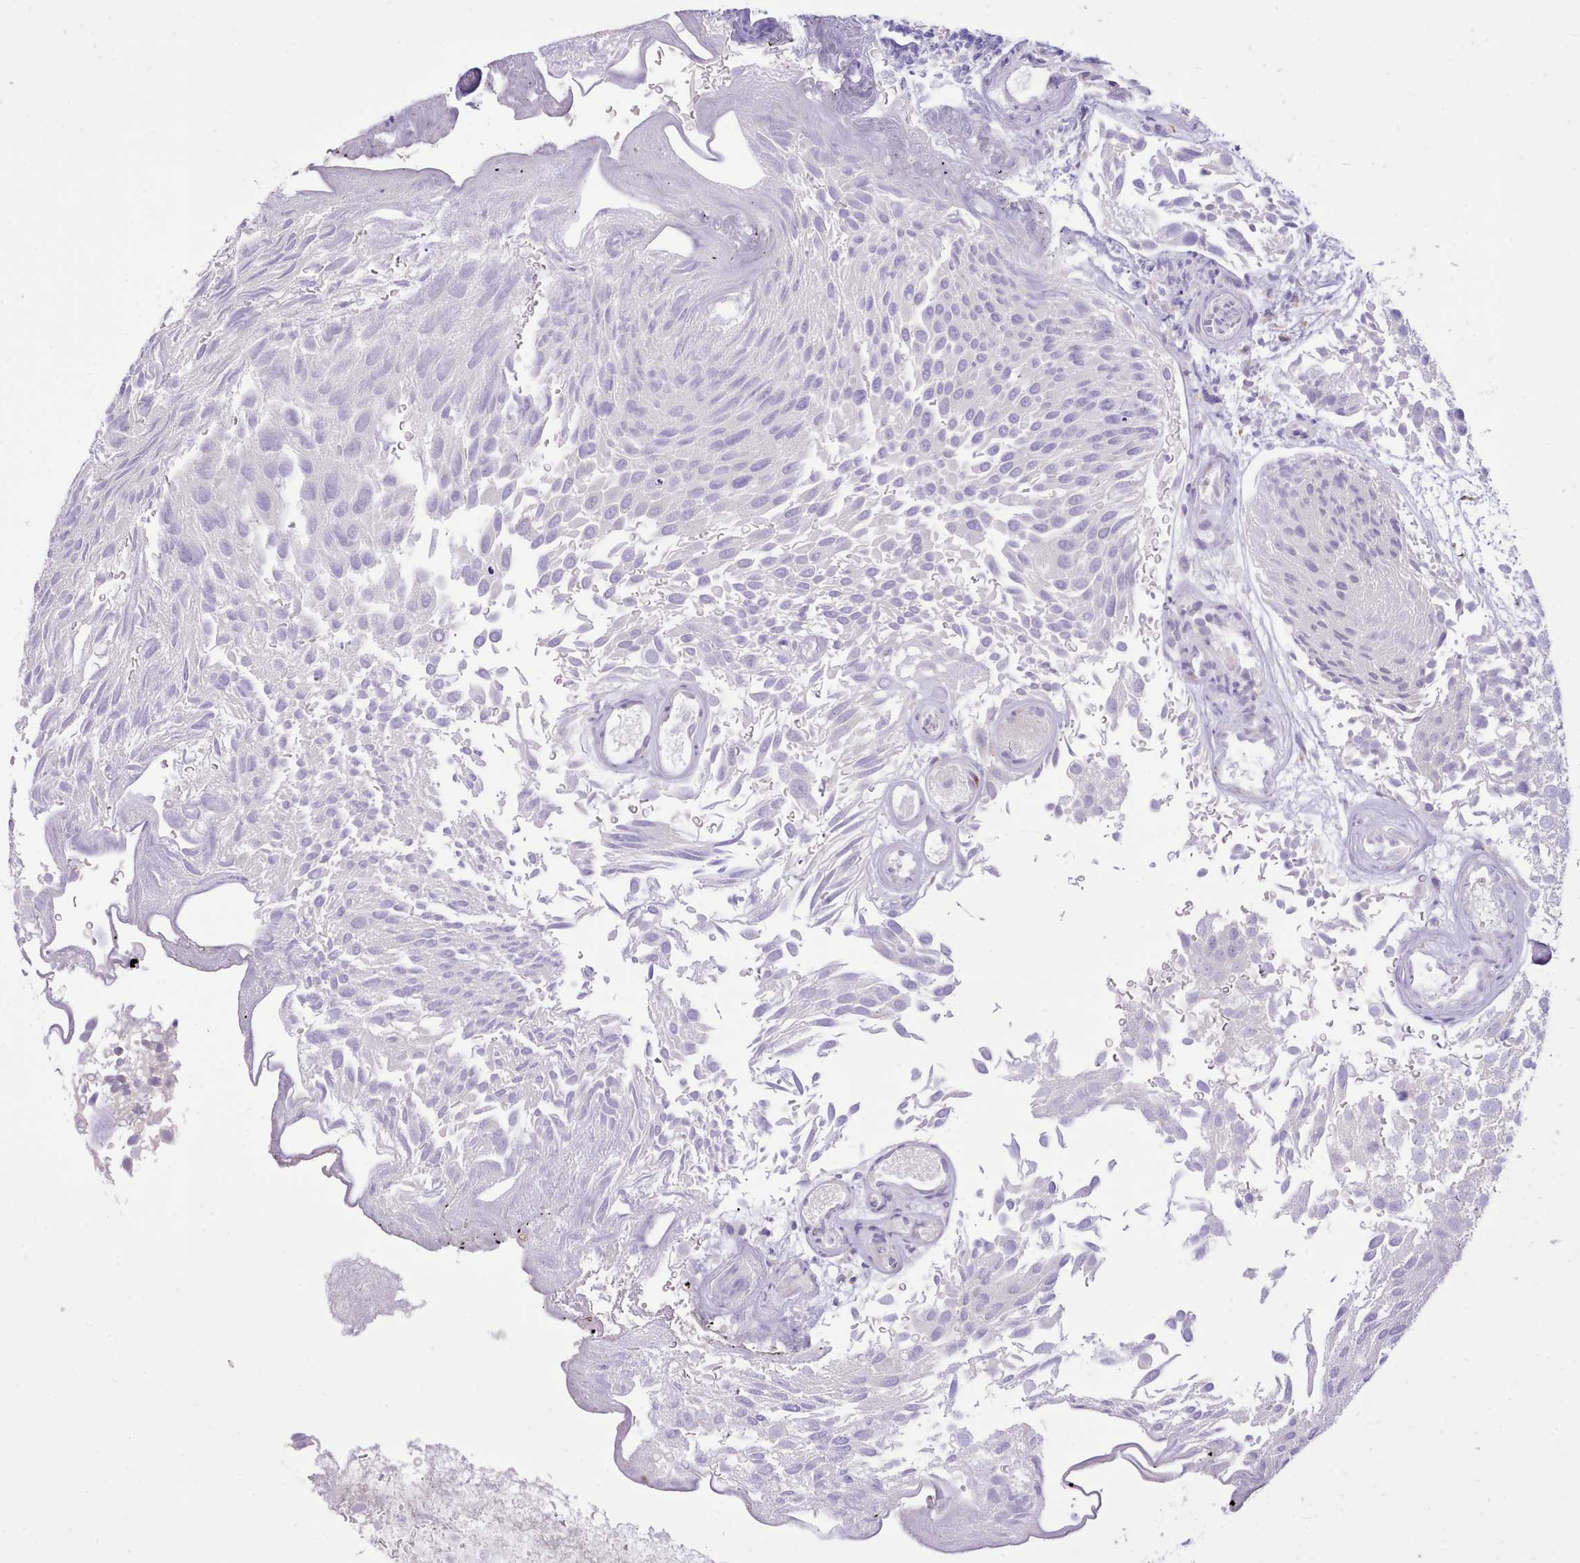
{"staining": {"intensity": "negative", "quantity": "none", "location": "none"}, "tissue": "urothelial cancer", "cell_type": "Tumor cells", "image_type": "cancer", "snomed": [{"axis": "morphology", "description": "Urothelial carcinoma, Low grade"}, {"axis": "topography", "description": "Urinary bladder"}], "caption": "The image exhibits no staining of tumor cells in low-grade urothelial carcinoma. Nuclei are stained in blue.", "gene": "CCL1", "patient": {"sex": "male", "age": 78}}